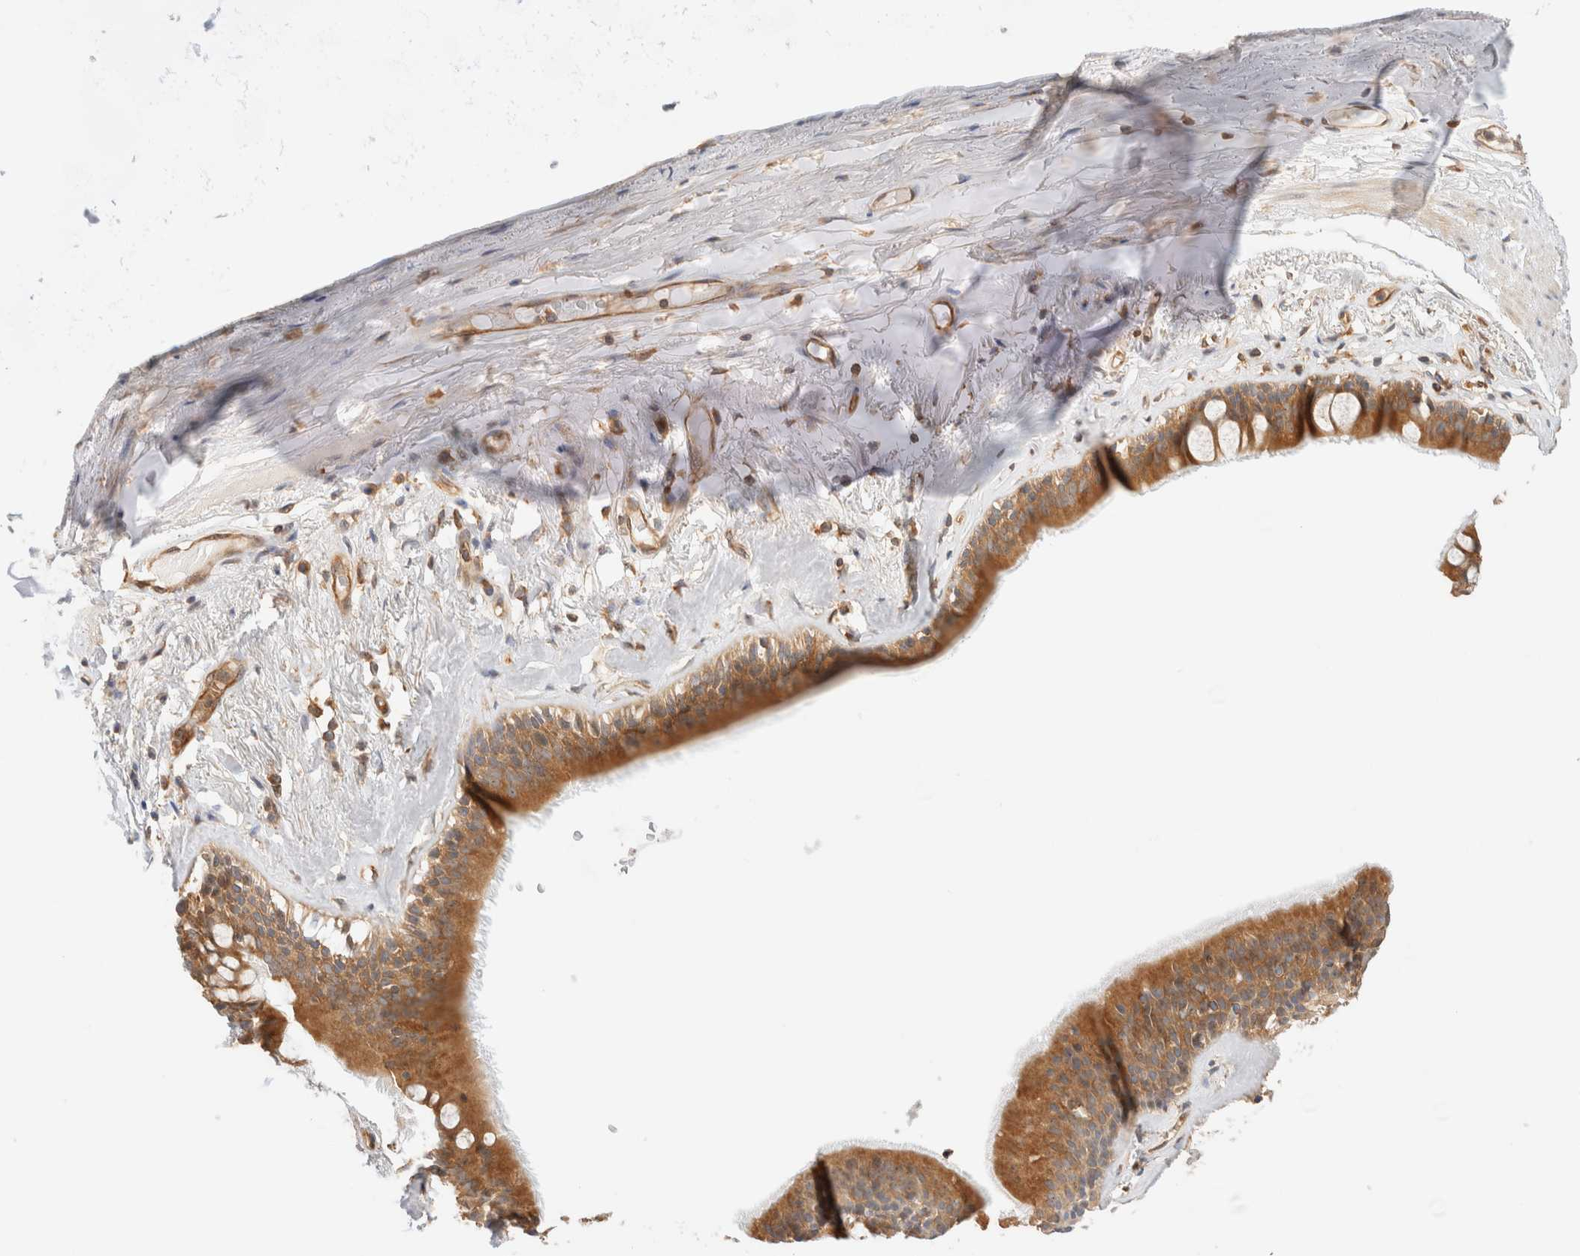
{"staining": {"intensity": "moderate", "quantity": ">75%", "location": "cytoplasmic/membranous"}, "tissue": "bronchus", "cell_type": "Respiratory epithelial cells", "image_type": "normal", "snomed": [{"axis": "morphology", "description": "Normal tissue, NOS"}, {"axis": "topography", "description": "Cartilage tissue"}], "caption": "Brown immunohistochemical staining in normal human bronchus shows moderate cytoplasmic/membranous expression in about >75% of respiratory epithelial cells. The protein of interest is shown in brown color, while the nuclei are stained blue.", "gene": "RABEP1", "patient": {"sex": "female", "age": 63}}